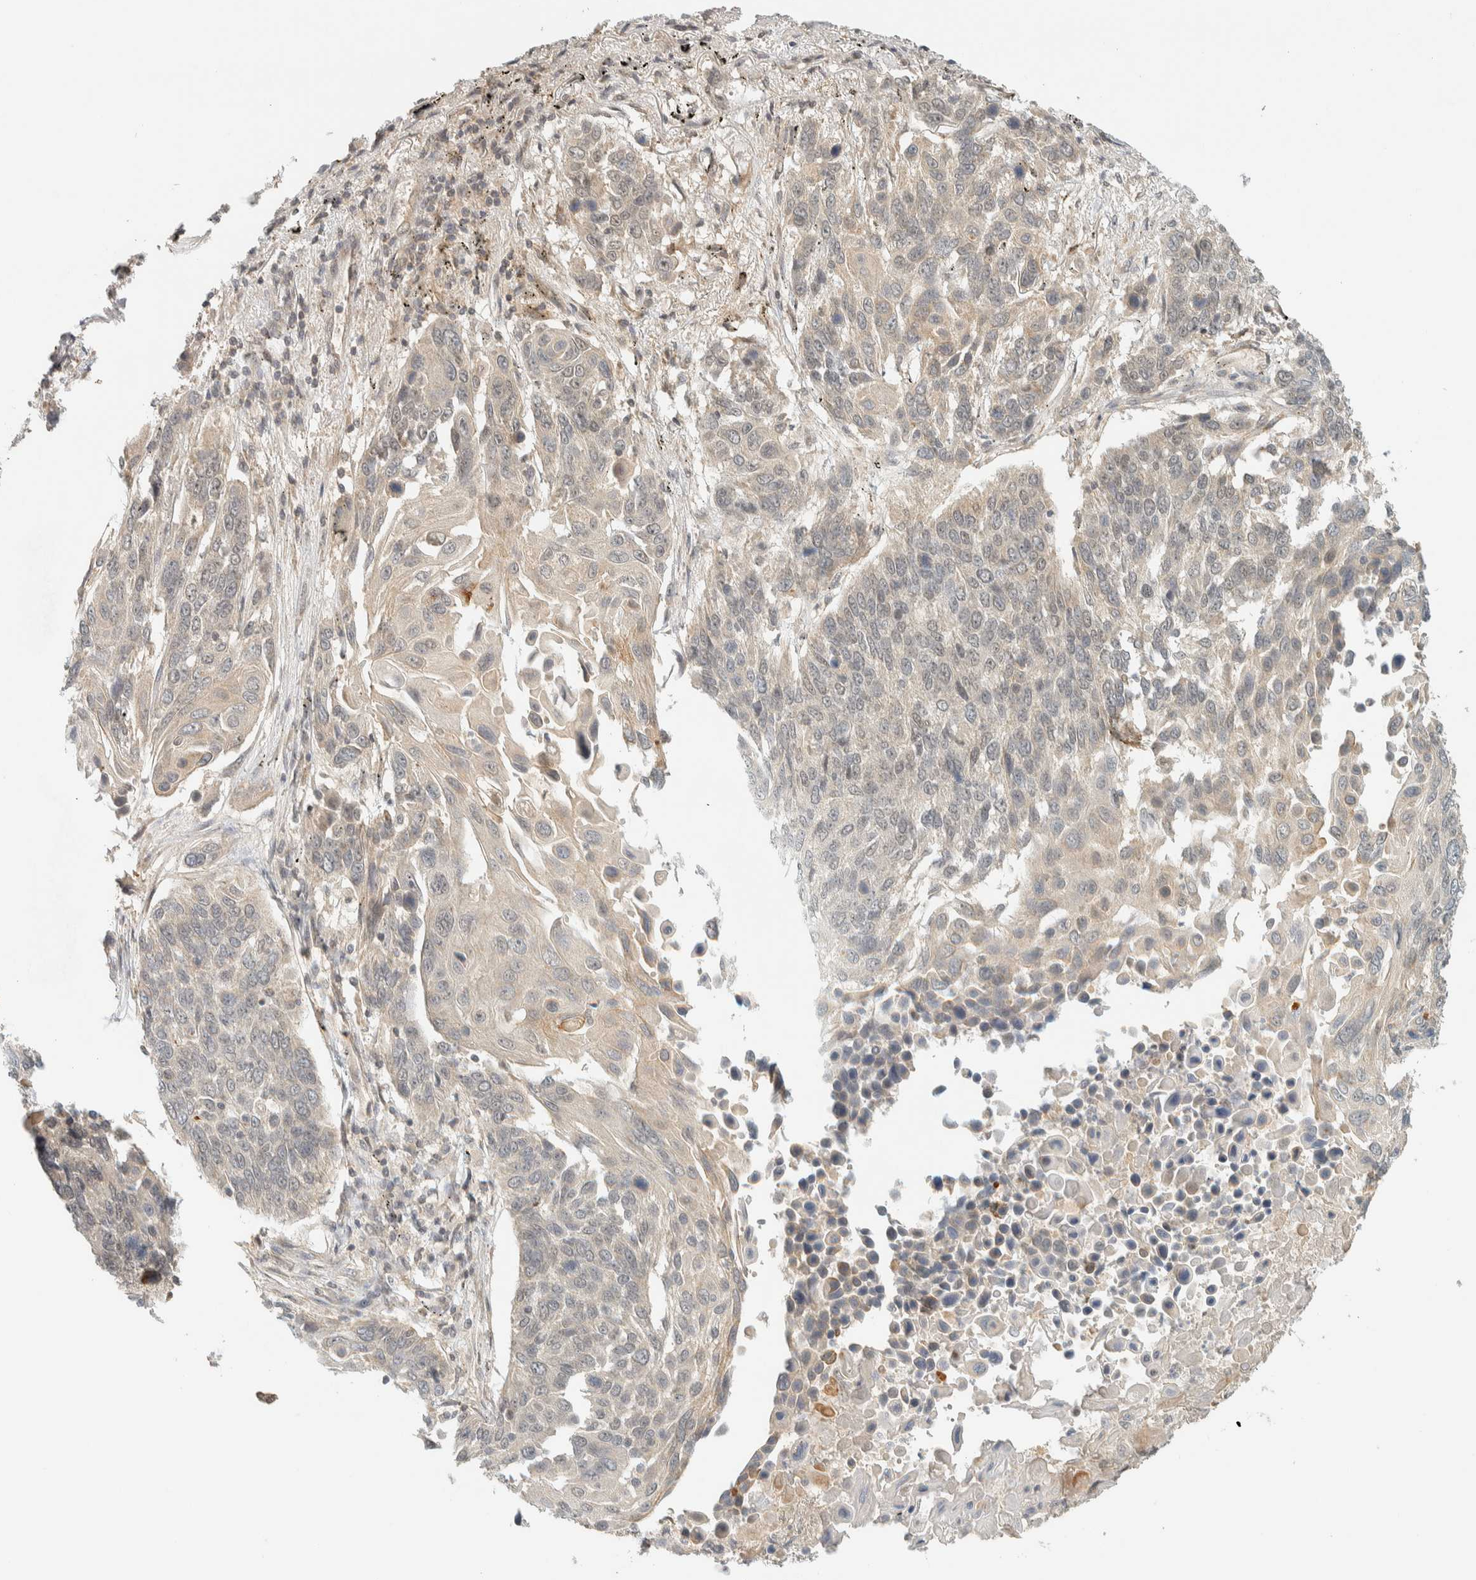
{"staining": {"intensity": "moderate", "quantity": "<25%", "location": "cytoplasmic/membranous"}, "tissue": "lung cancer", "cell_type": "Tumor cells", "image_type": "cancer", "snomed": [{"axis": "morphology", "description": "Squamous cell carcinoma, NOS"}, {"axis": "topography", "description": "Lung"}], "caption": "Human lung cancer stained with a protein marker displays moderate staining in tumor cells.", "gene": "KIFAP3", "patient": {"sex": "male", "age": 66}}